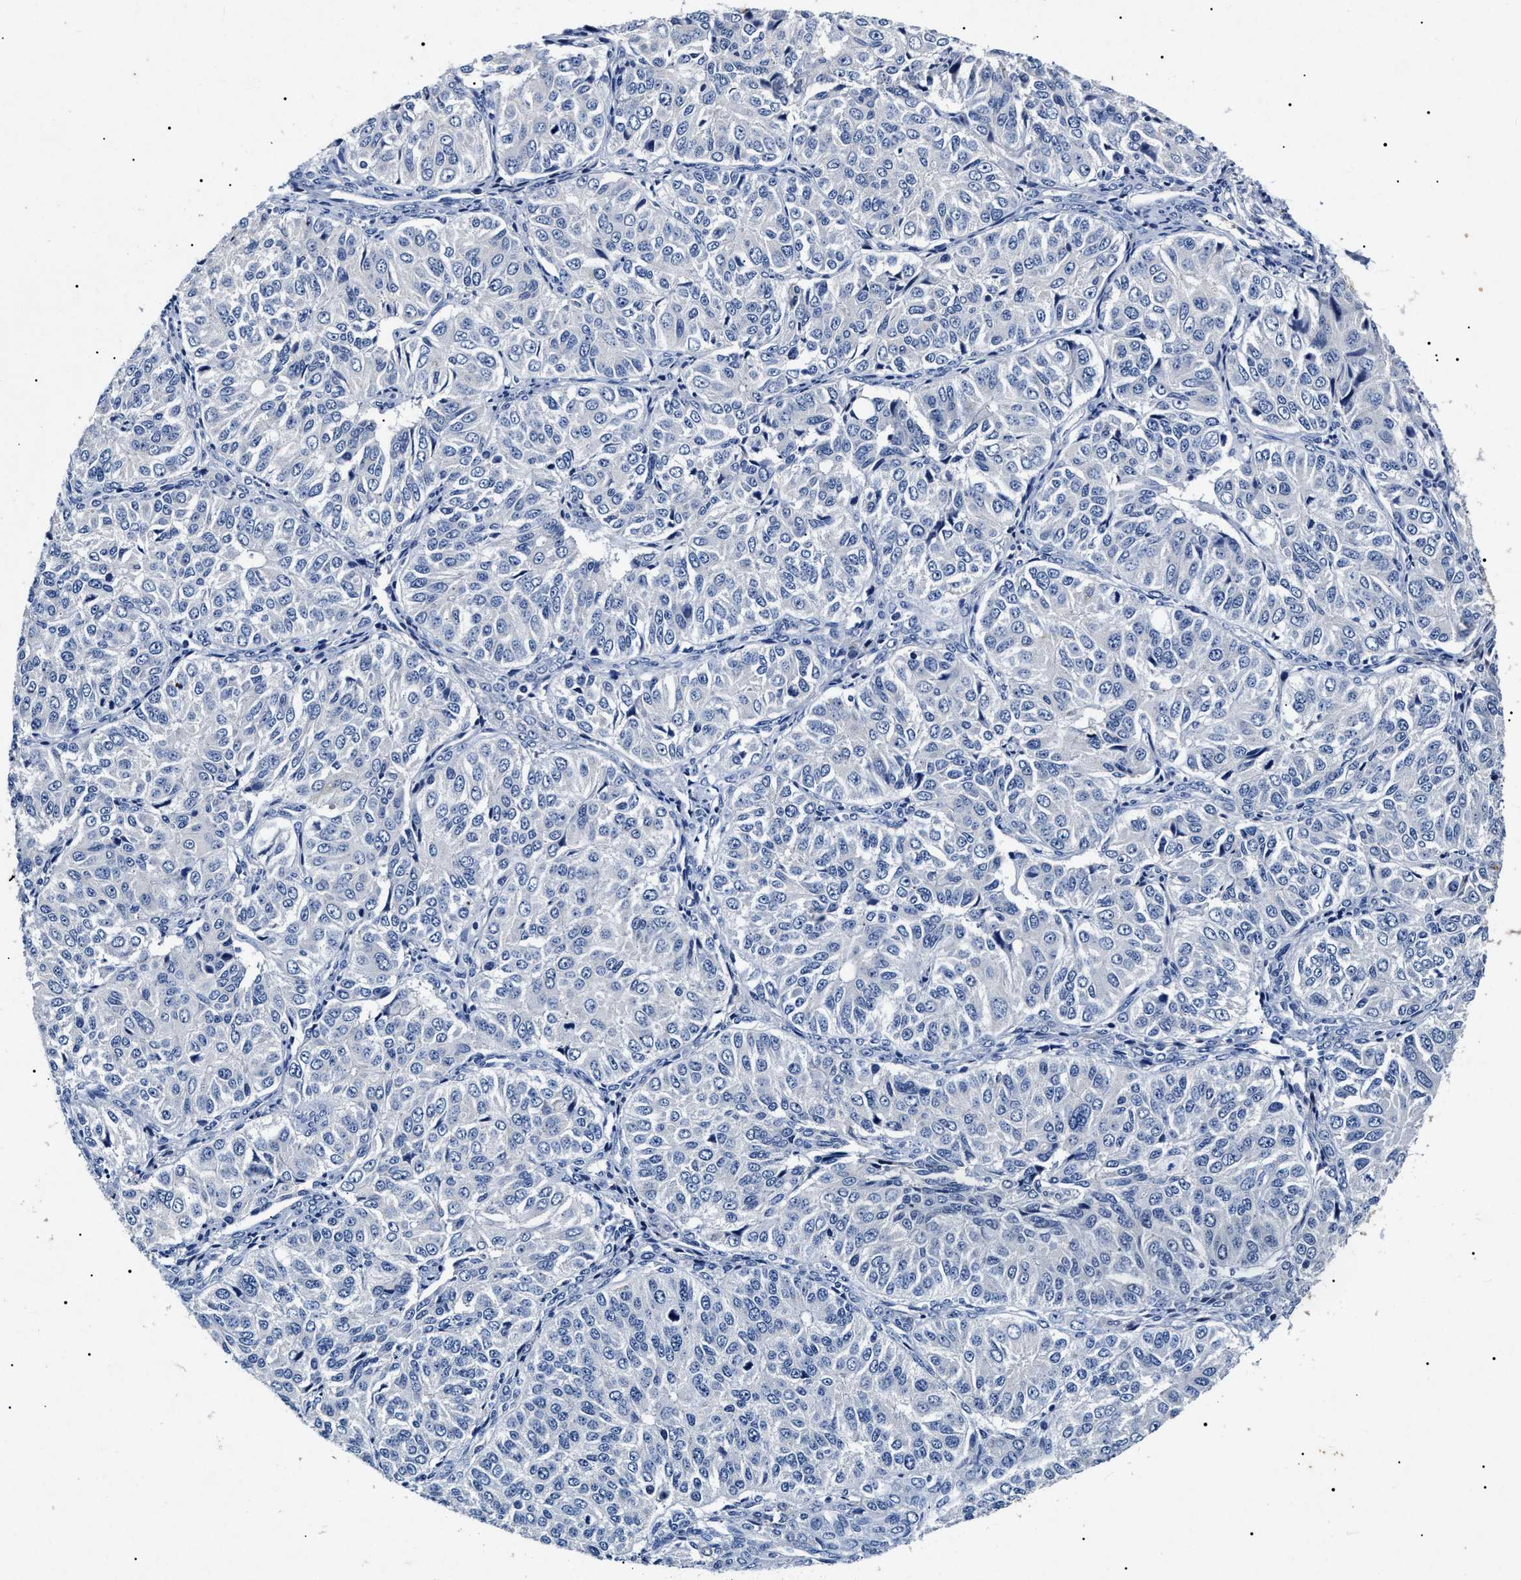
{"staining": {"intensity": "negative", "quantity": "none", "location": "none"}, "tissue": "ovarian cancer", "cell_type": "Tumor cells", "image_type": "cancer", "snomed": [{"axis": "morphology", "description": "Carcinoma, endometroid"}, {"axis": "topography", "description": "Ovary"}], "caption": "Tumor cells show no significant positivity in endometroid carcinoma (ovarian). Brightfield microscopy of immunohistochemistry stained with DAB (brown) and hematoxylin (blue), captured at high magnification.", "gene": "LRRC8E", "patient": {"sex": "female", "age": 51}}